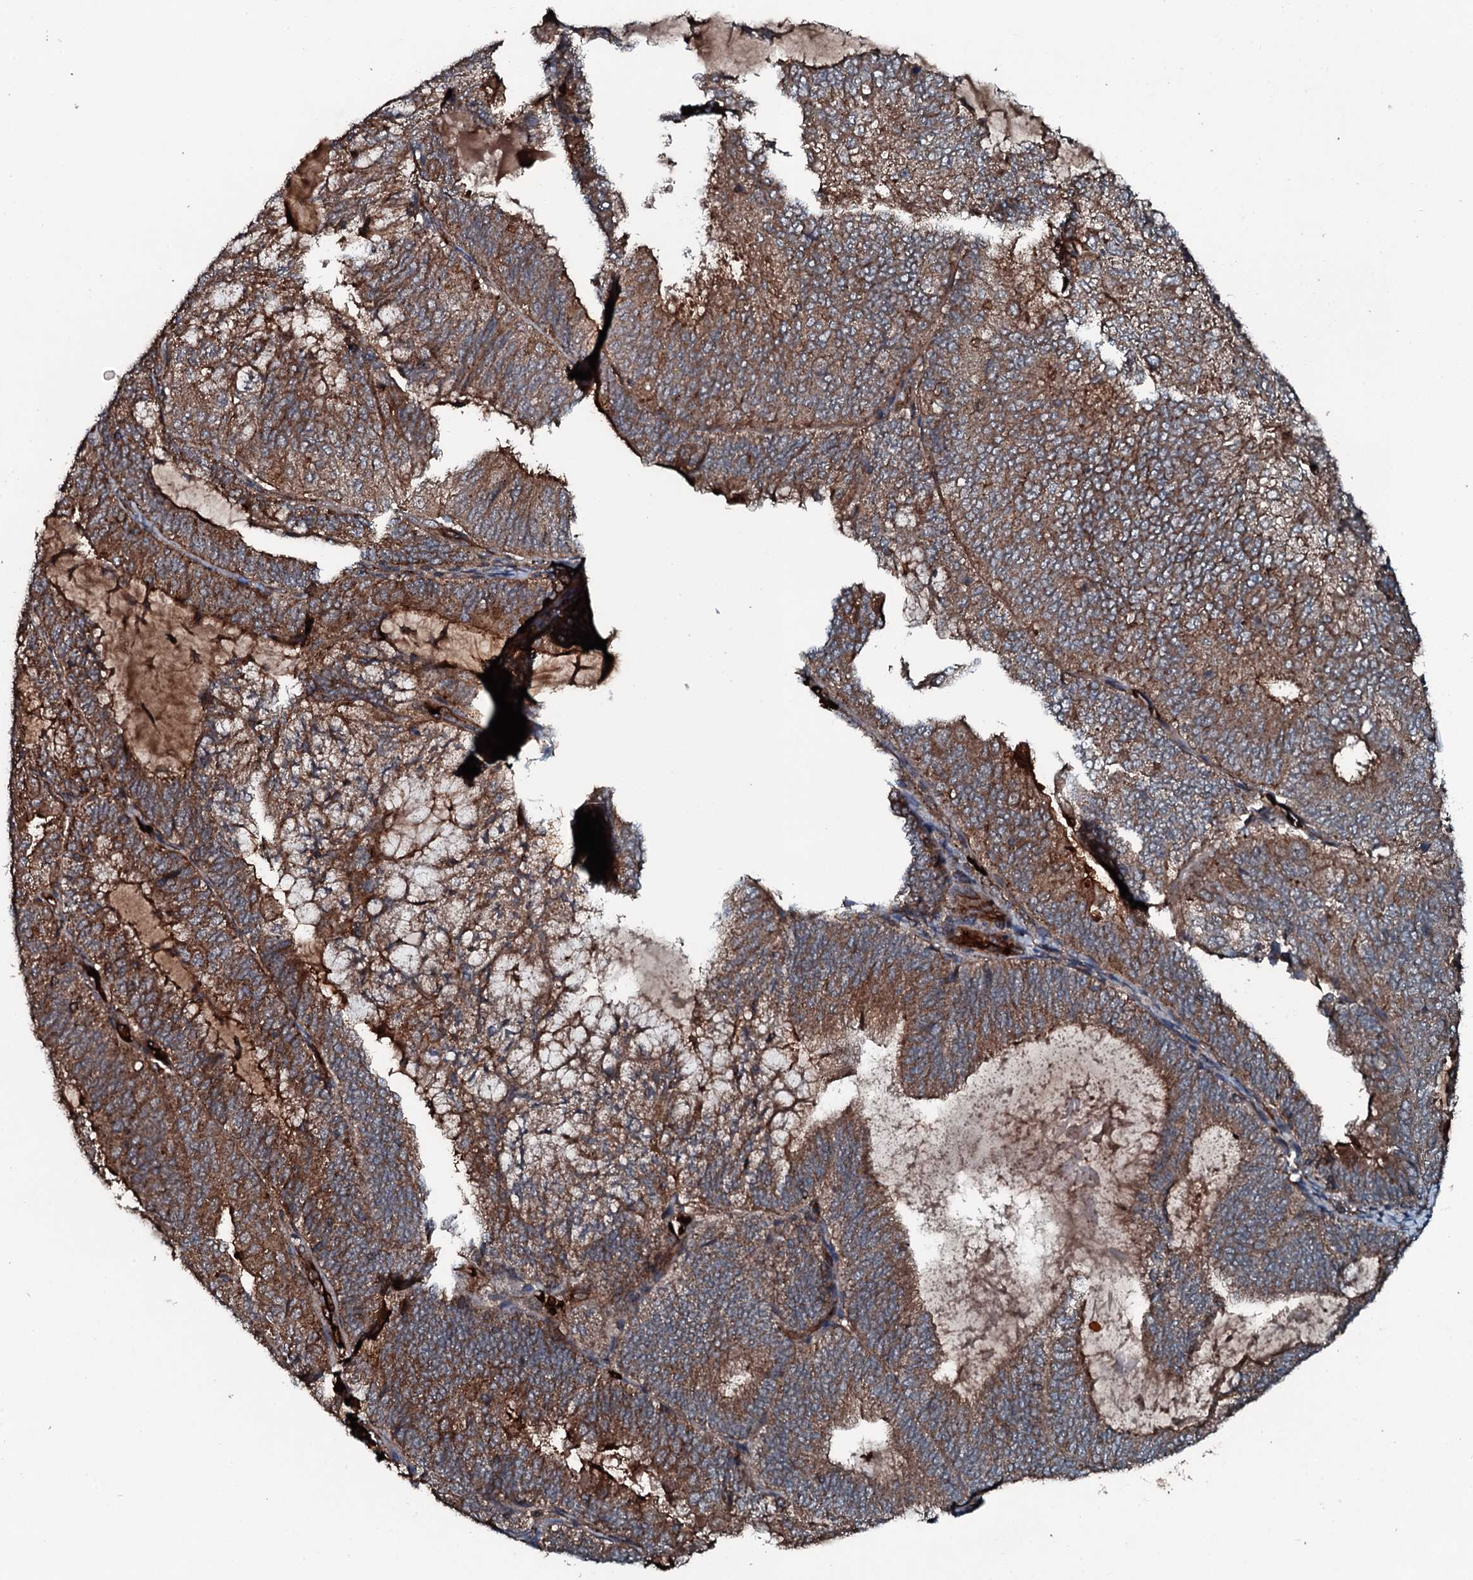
{"staining": {"intensity": "moderate", "quantity": ">75%", "location": "cytoplasmic/membranous"}, "tissue": "endometrial cancer", "cell_type": "Tumor cells", "image_type": "cancer", "snomed": [{"axis": "morphology", "description": "Adenocarcinoma, NOS"}, {"axis": "topography", "description": "Endometrium"}], "caption": "Endometrial adenocarcinoma was stained to show a protein in brown. There is medium levels of moderate cytoplasmic/membranous positivity in approximately >75% of tumor cells.", "gene": "TRIM7", "patient": {"sex": "female", "age": 81}}